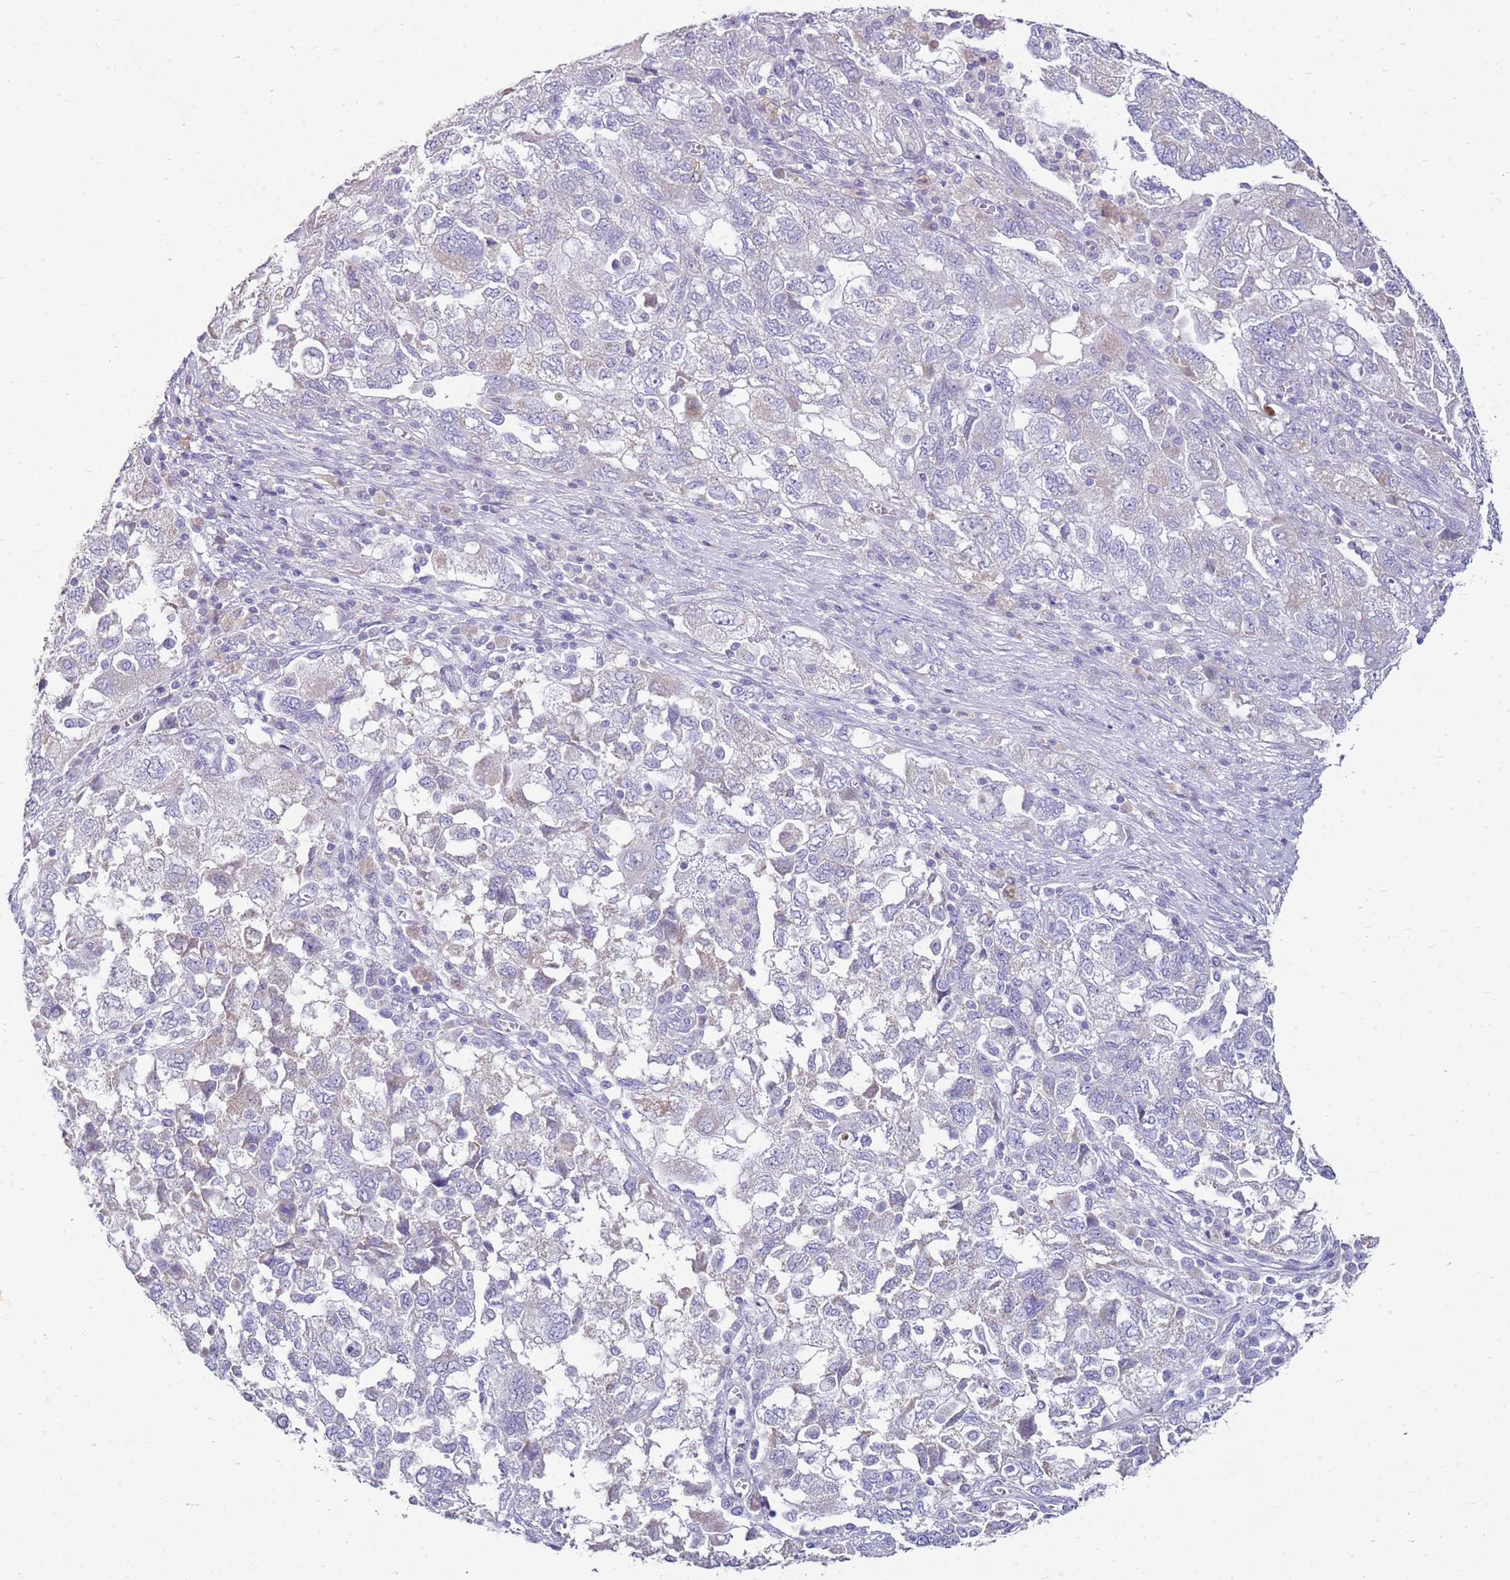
{"staining": {"intensity": "negative", "quantity": "none", "location": "none"}, "tissue": "ovarian cancer", "cell_type": "Tumor cells", "image_type": "cancer", "snomed": [{"axis": "morphology", "description": "Carcinoma, NOS"}, {"axis": "morphology", "description": "Cystadenocarcinoma, serous, NOS"}, {"axis": "topography", "description": "Ovary"}], "caption": "Tumor cells are negative for protein expression in human carcinoma (ovarian).", "gene": "FABP2", "patient": {"sex": "female", "age": 69}}